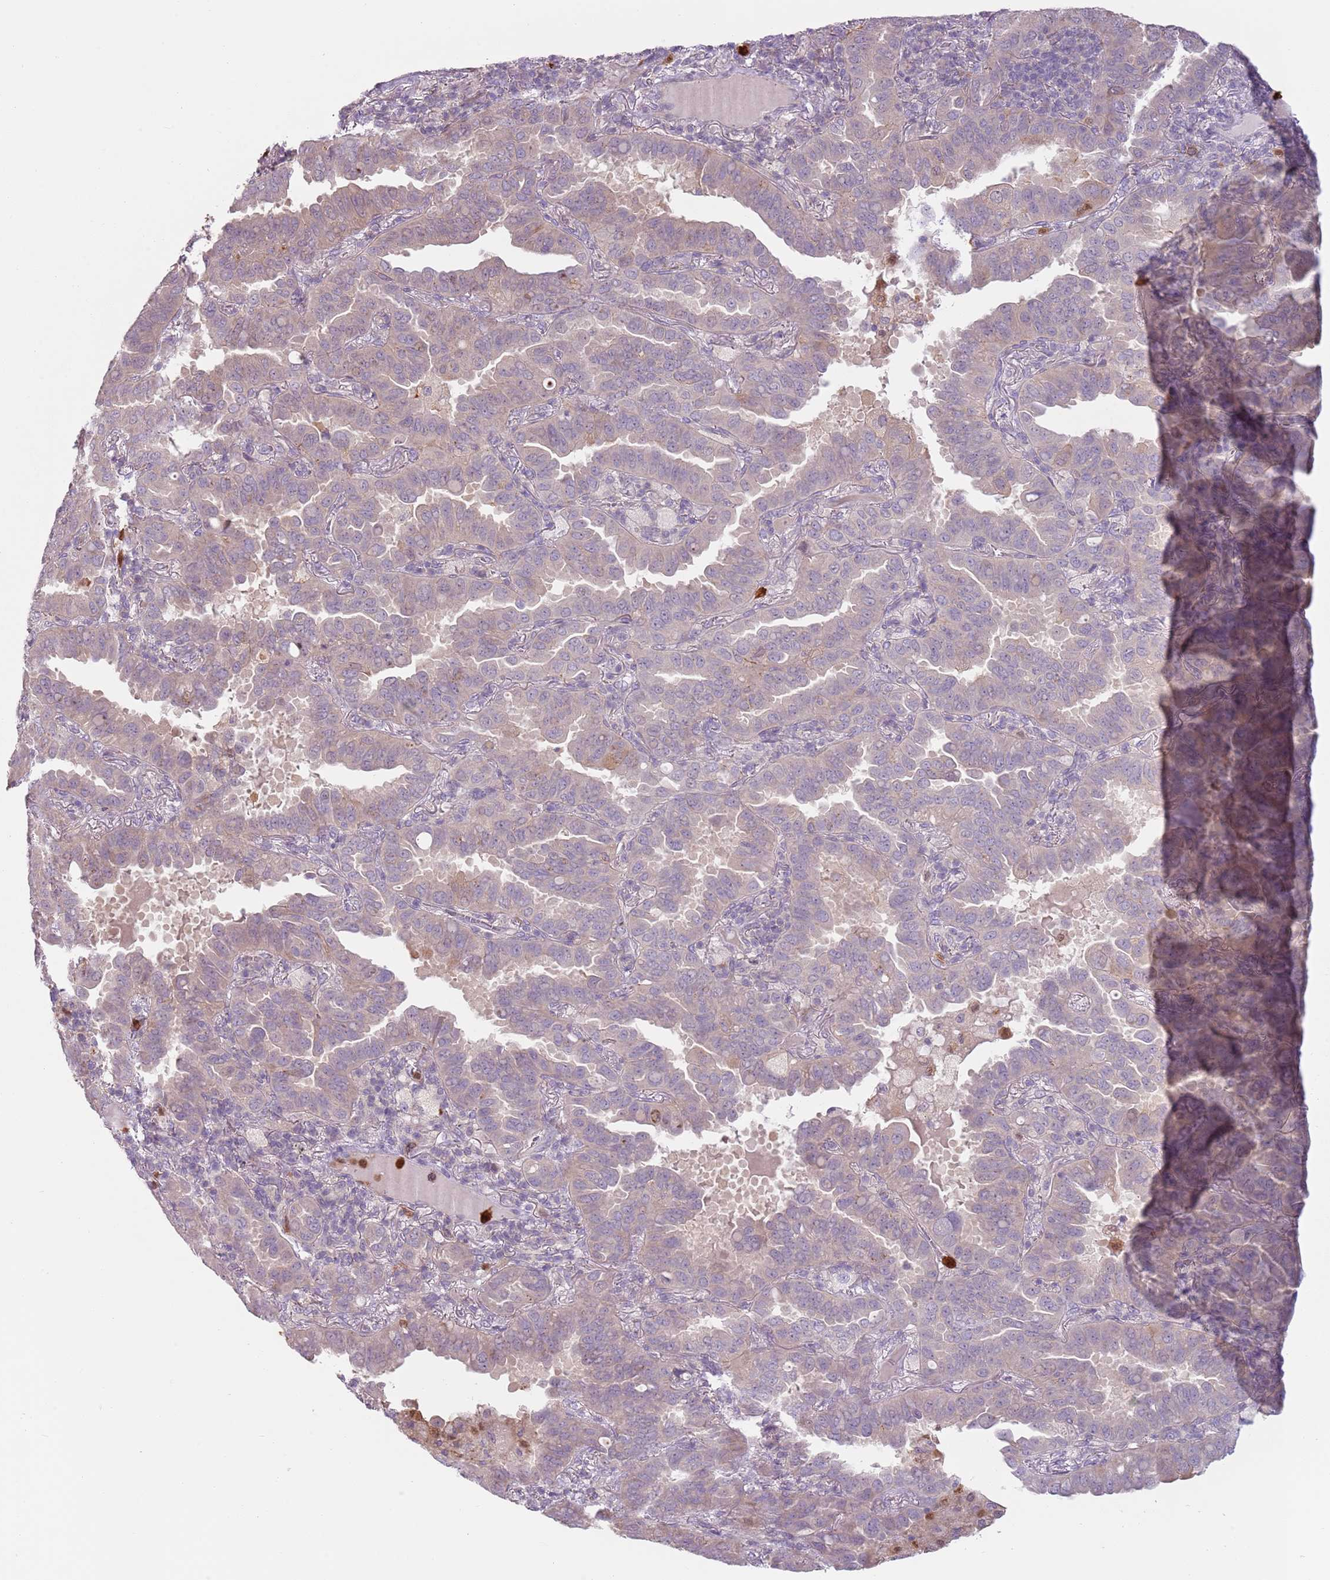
{"staining": {"intensity": "weak", "quantity": "<25%", "location": "cytoplasmic/membranous"}, "tissue": "lung cancer", "cell_type": "Tumor cells", "image_type": "cancer", "snomed": [{"axis": "morphology", "description": "Adenocarcinoma, NOS"}, {"axis": "topography", "description": "Lung"}], "caption": "High power microscopy histopathology image of an IHC histopathology image of lung cancer (adenocarcinoma), revealing no significant staining in tumor cells.", "gene": "SPAG4", "patient": {"sex": "male", "age": 64}}